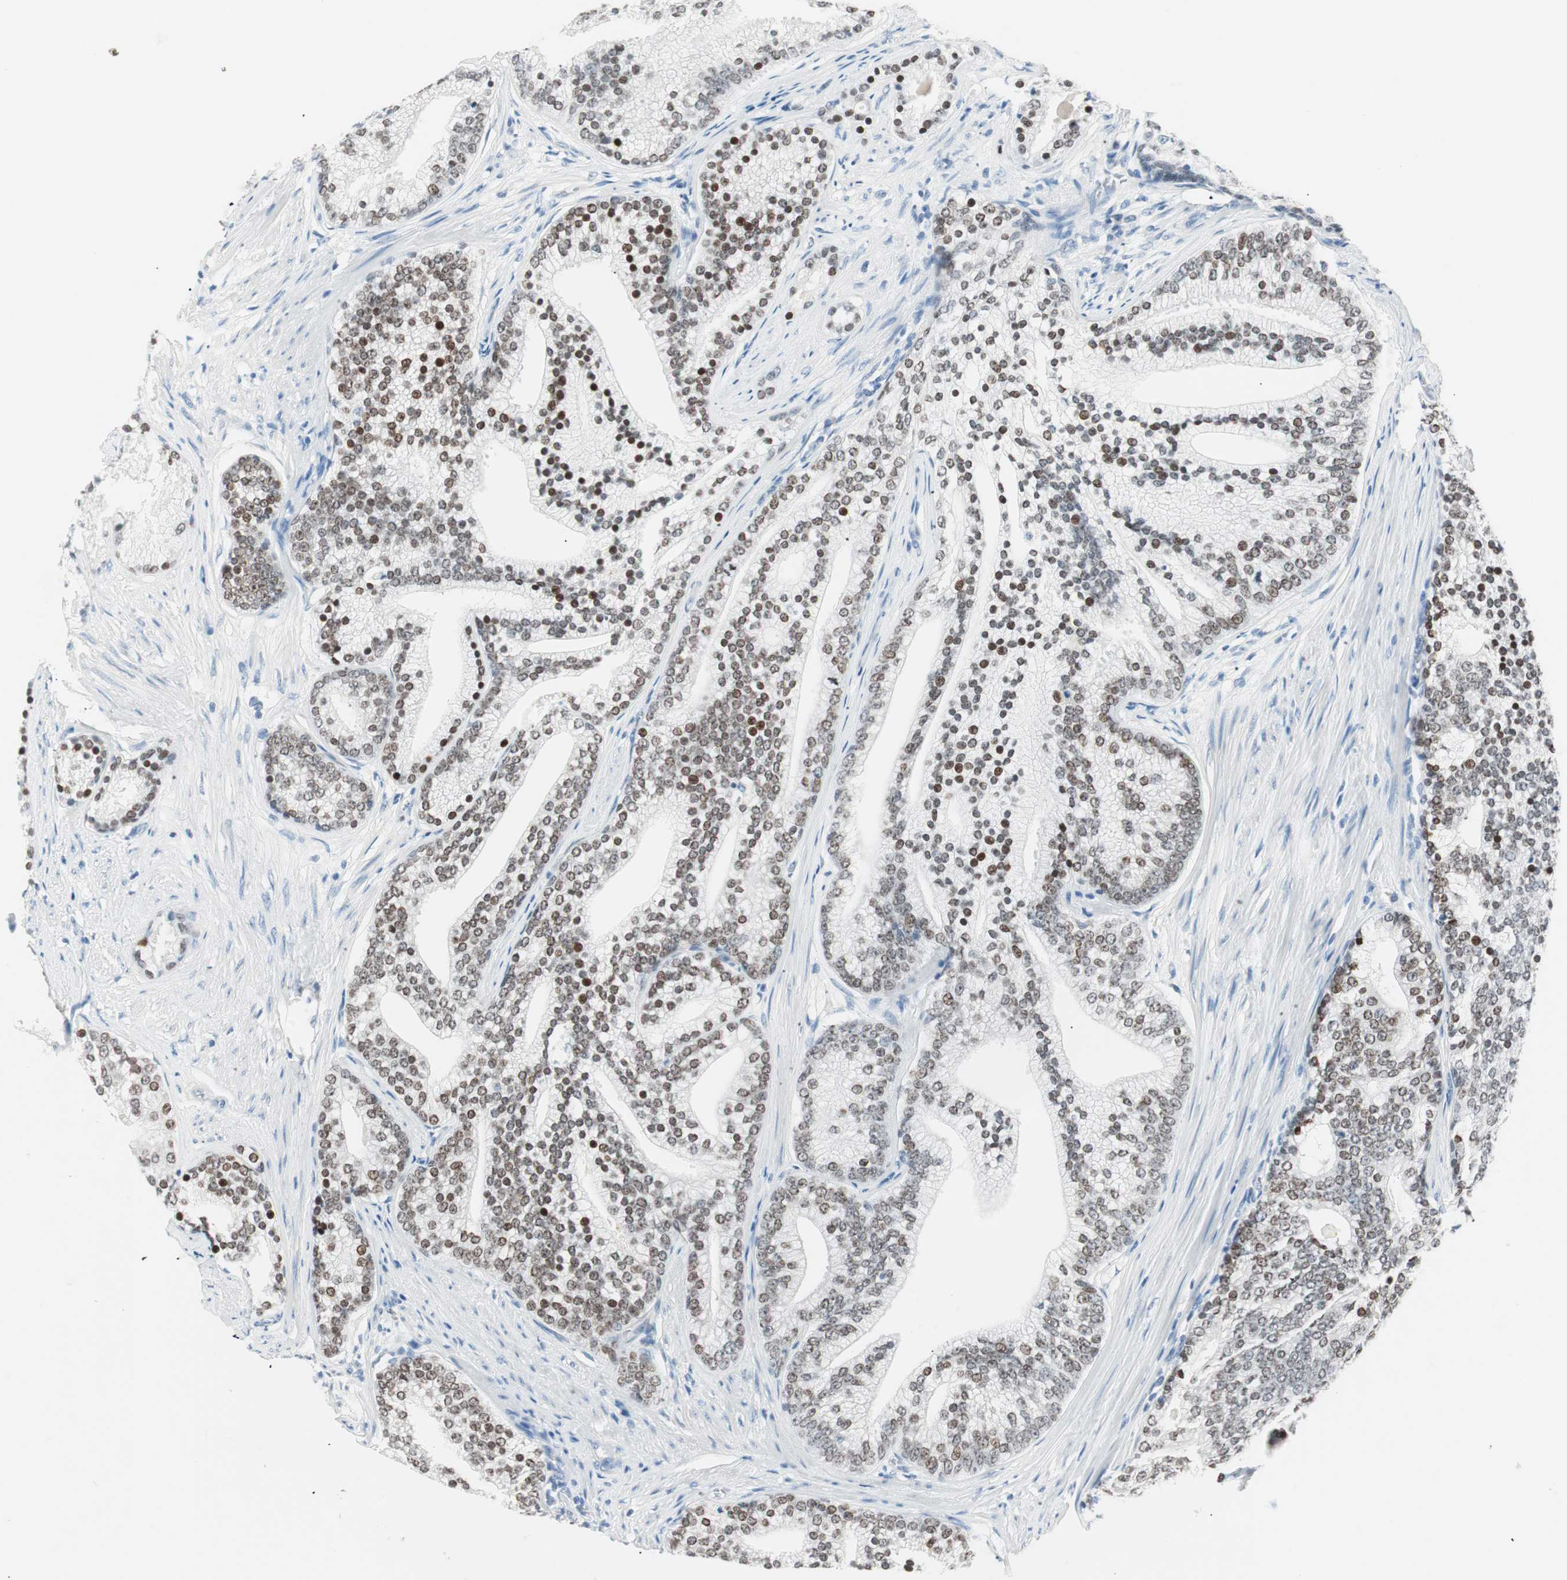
{"staining": {"intensity": "moderate", "quantity": ">75%", "location": "nuclear"}, "tissue": "prostate cancer", "cell_type": "Tumor cells", "image_type": "cancer", "snomed": [{"axis": "morphology", "description": "Adenocarcinoma, Low grade"}, {"axis": "topography", "description": "Prostate"}], "caption": "High-power microscopy captured an immunohistochemistry (IHC) micrograph of prostate adenocarcinoma (low-grade), revealing moderate nuclear staining in approximately >75% of tumor cells.", "gene": "HOXB13", "patient": {"sex": "male", "age": 71}}